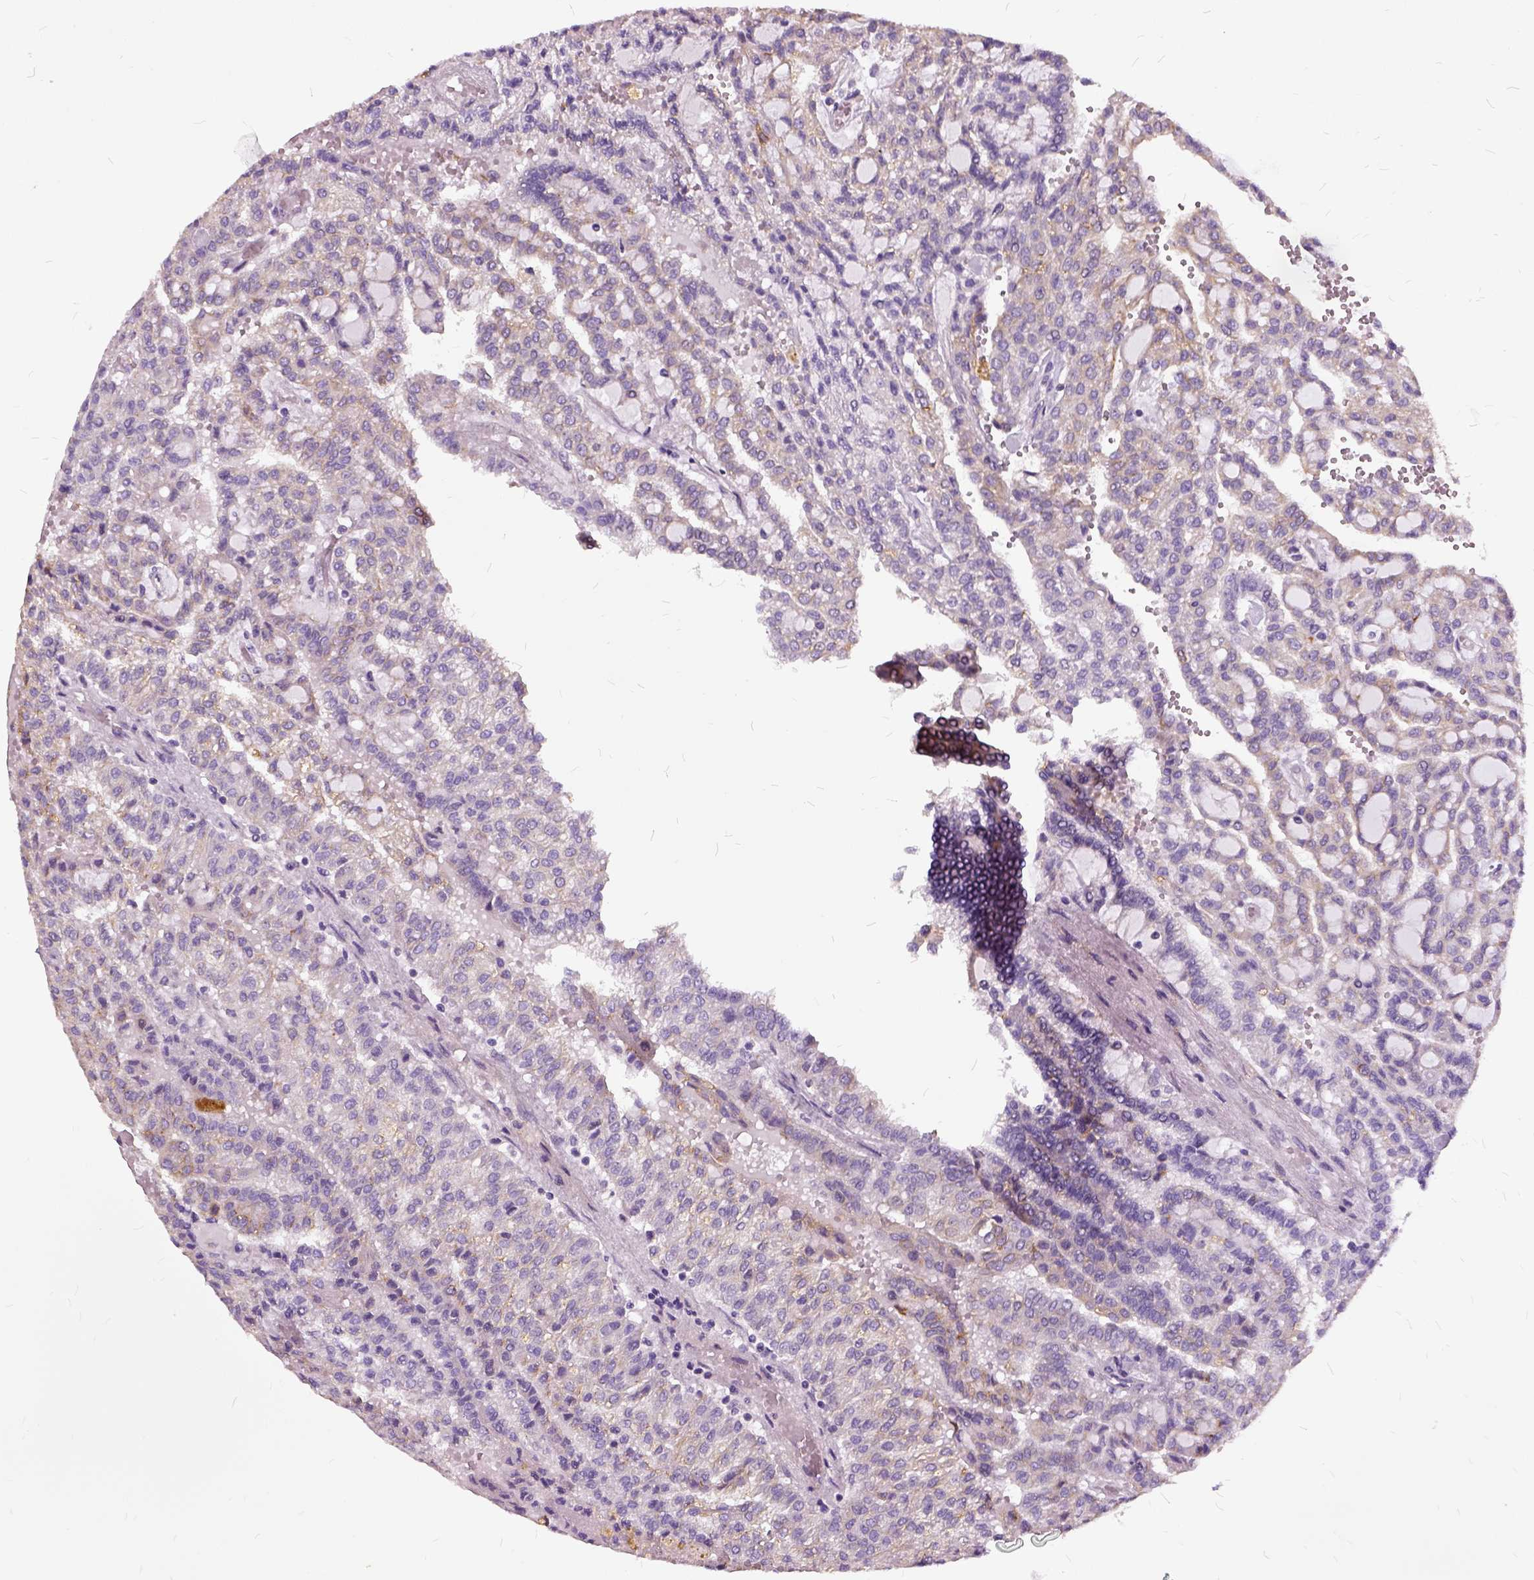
{"staining": {"intensity": "negative", "quantity": "none", "location": "none"}, "tissue": "renal cancer", "cell_type": "Tumor cells", "image_type": "cancer", "snomed": [{"axis": "morphology", "description": "Adenocarcinoma, NOS"}, {"axis": "topography", "description": "Kidney"}], "caption": "The histopathology image reveals no significant expression in tumor cells of adenocarcinoma (renal).", "gene": "ILRUN", "patient": {"sex": "male", "age": 63}}